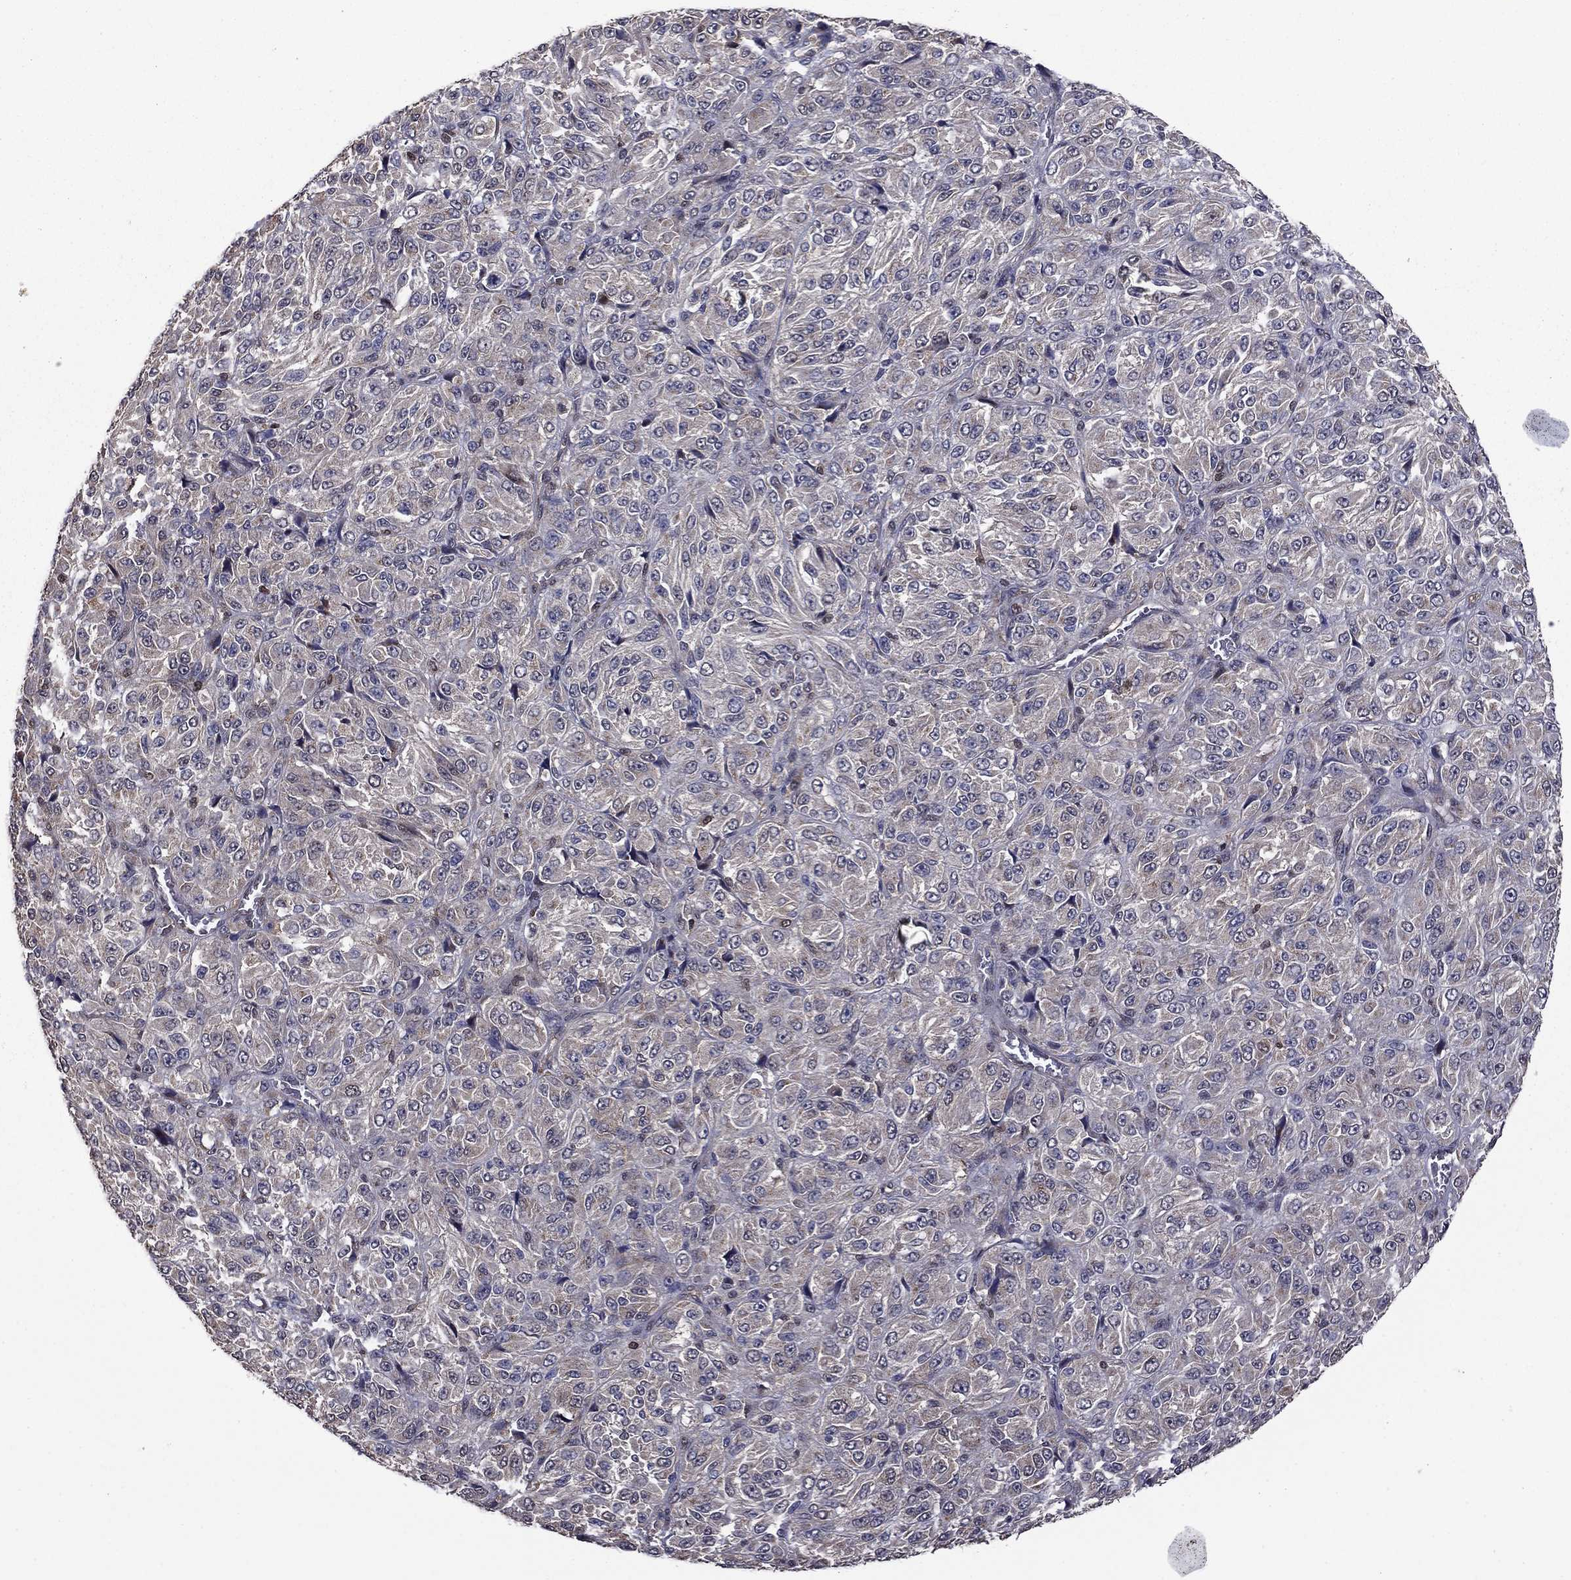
{"staining": {"intensity": "negative", "quantity": "none", "location": "none"}, "tissue": "melanoma", "cell_type": "Tumor cells", "image_type": "cancer", "snomed": [{"axis": "morphology", "description": "Malignant melanoma, Metastatic site"}, {"axis": "topography", "description": "Brain"}], "caption": "Tumor cells show no significant expression in melanoma.", "gene": "APPBP2", "patient": {"sex": "female", "age": 56}}